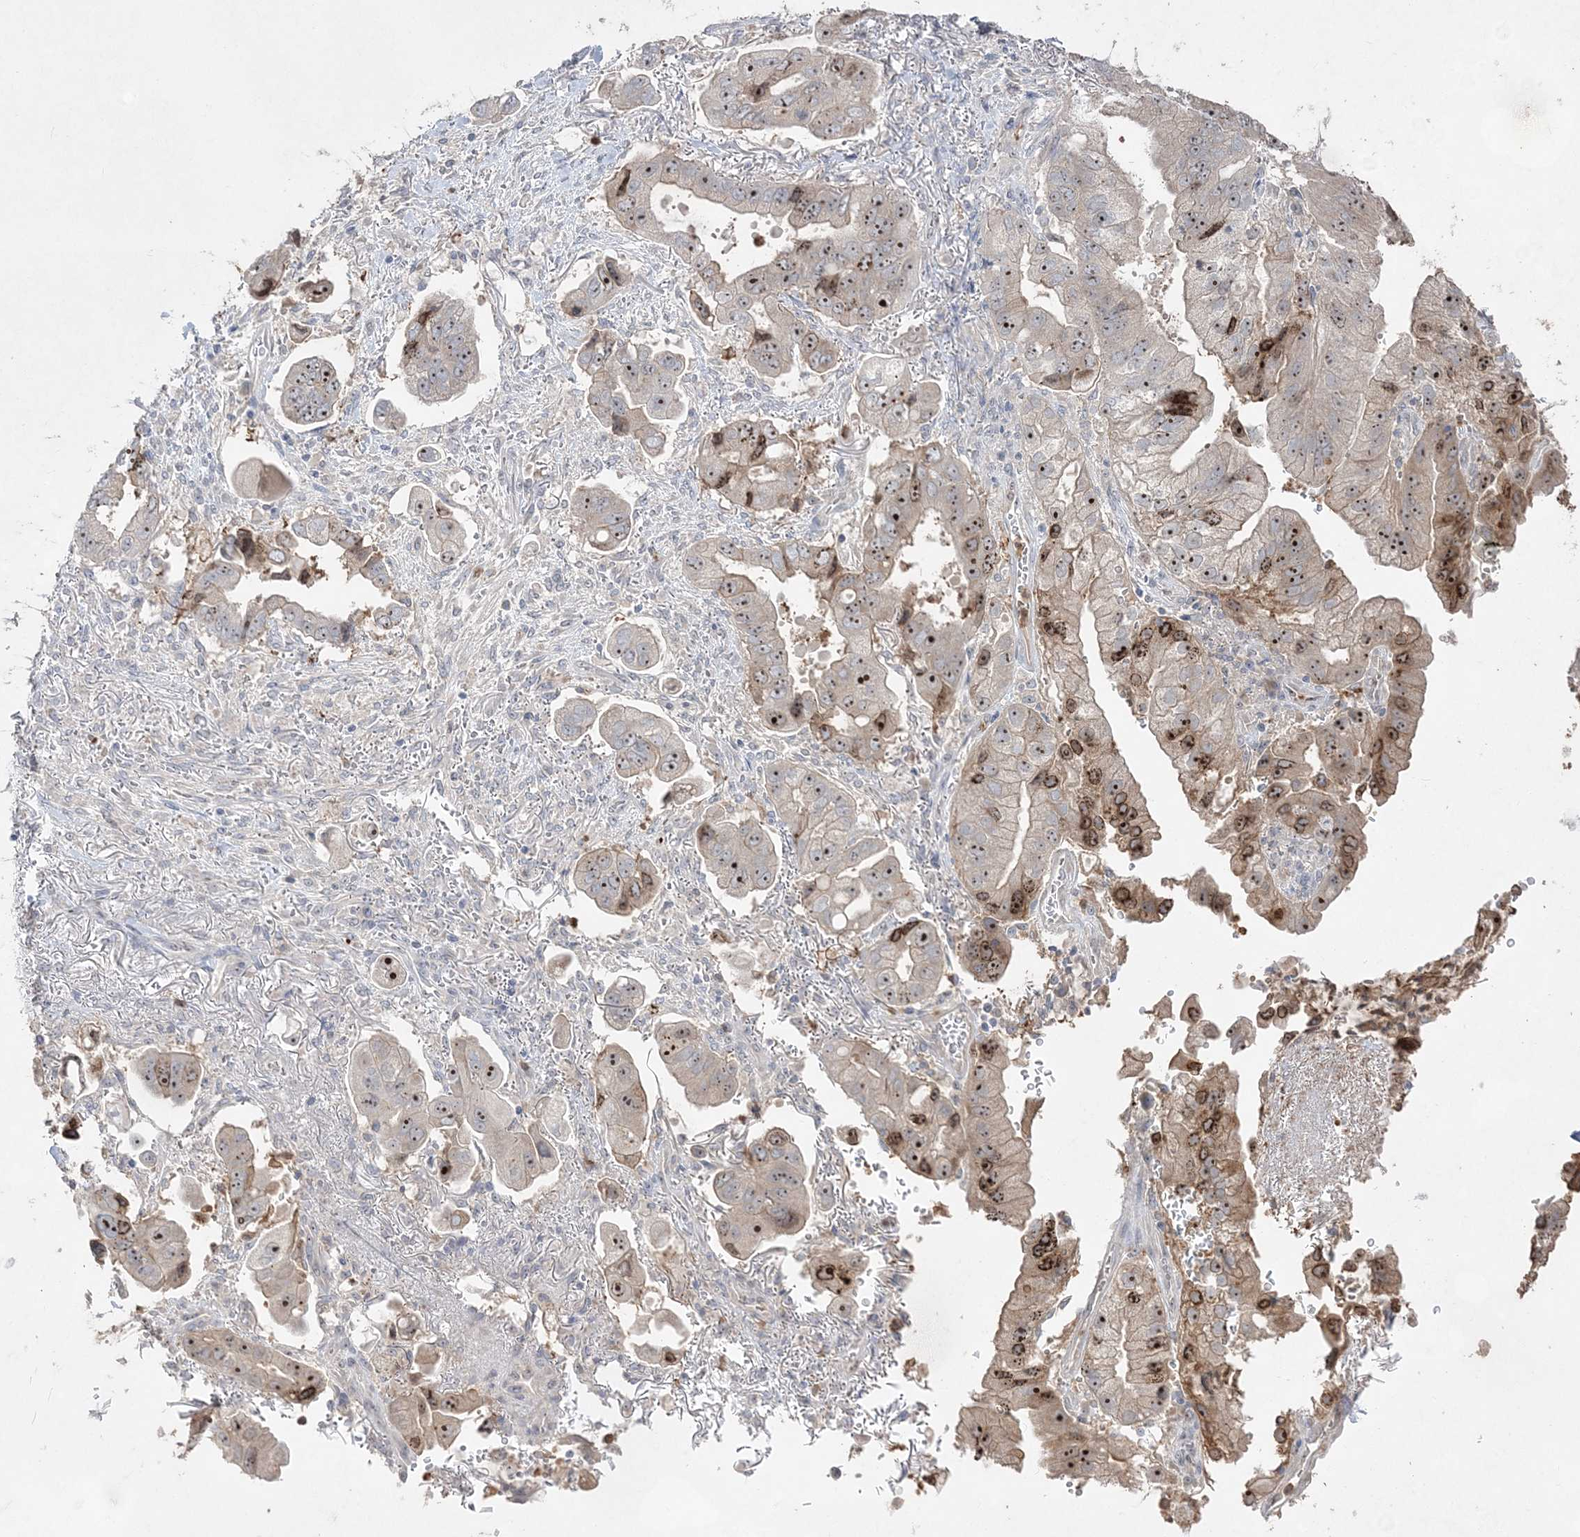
{"staining": {"intensity": "strong", "quantity": "25%-75%", "location": "nuclear"}, "tissue": "stomach cancer", "cell_type": "Tumor cells", "image_type": "cancer", "snomed": [{"axis": "morphology", "description": "Adenocarcinoma, NOS"}, {"axis": "topography", "description": "Stomach"}], "caption": "Tumor cells demonstrate high levels of strong nuclear expression in approximately 25%-75% of cells in stomach cancer (adenocarcinoma).", "gene": "NOP16", "patient": {"sex": "male", "age": 62}}